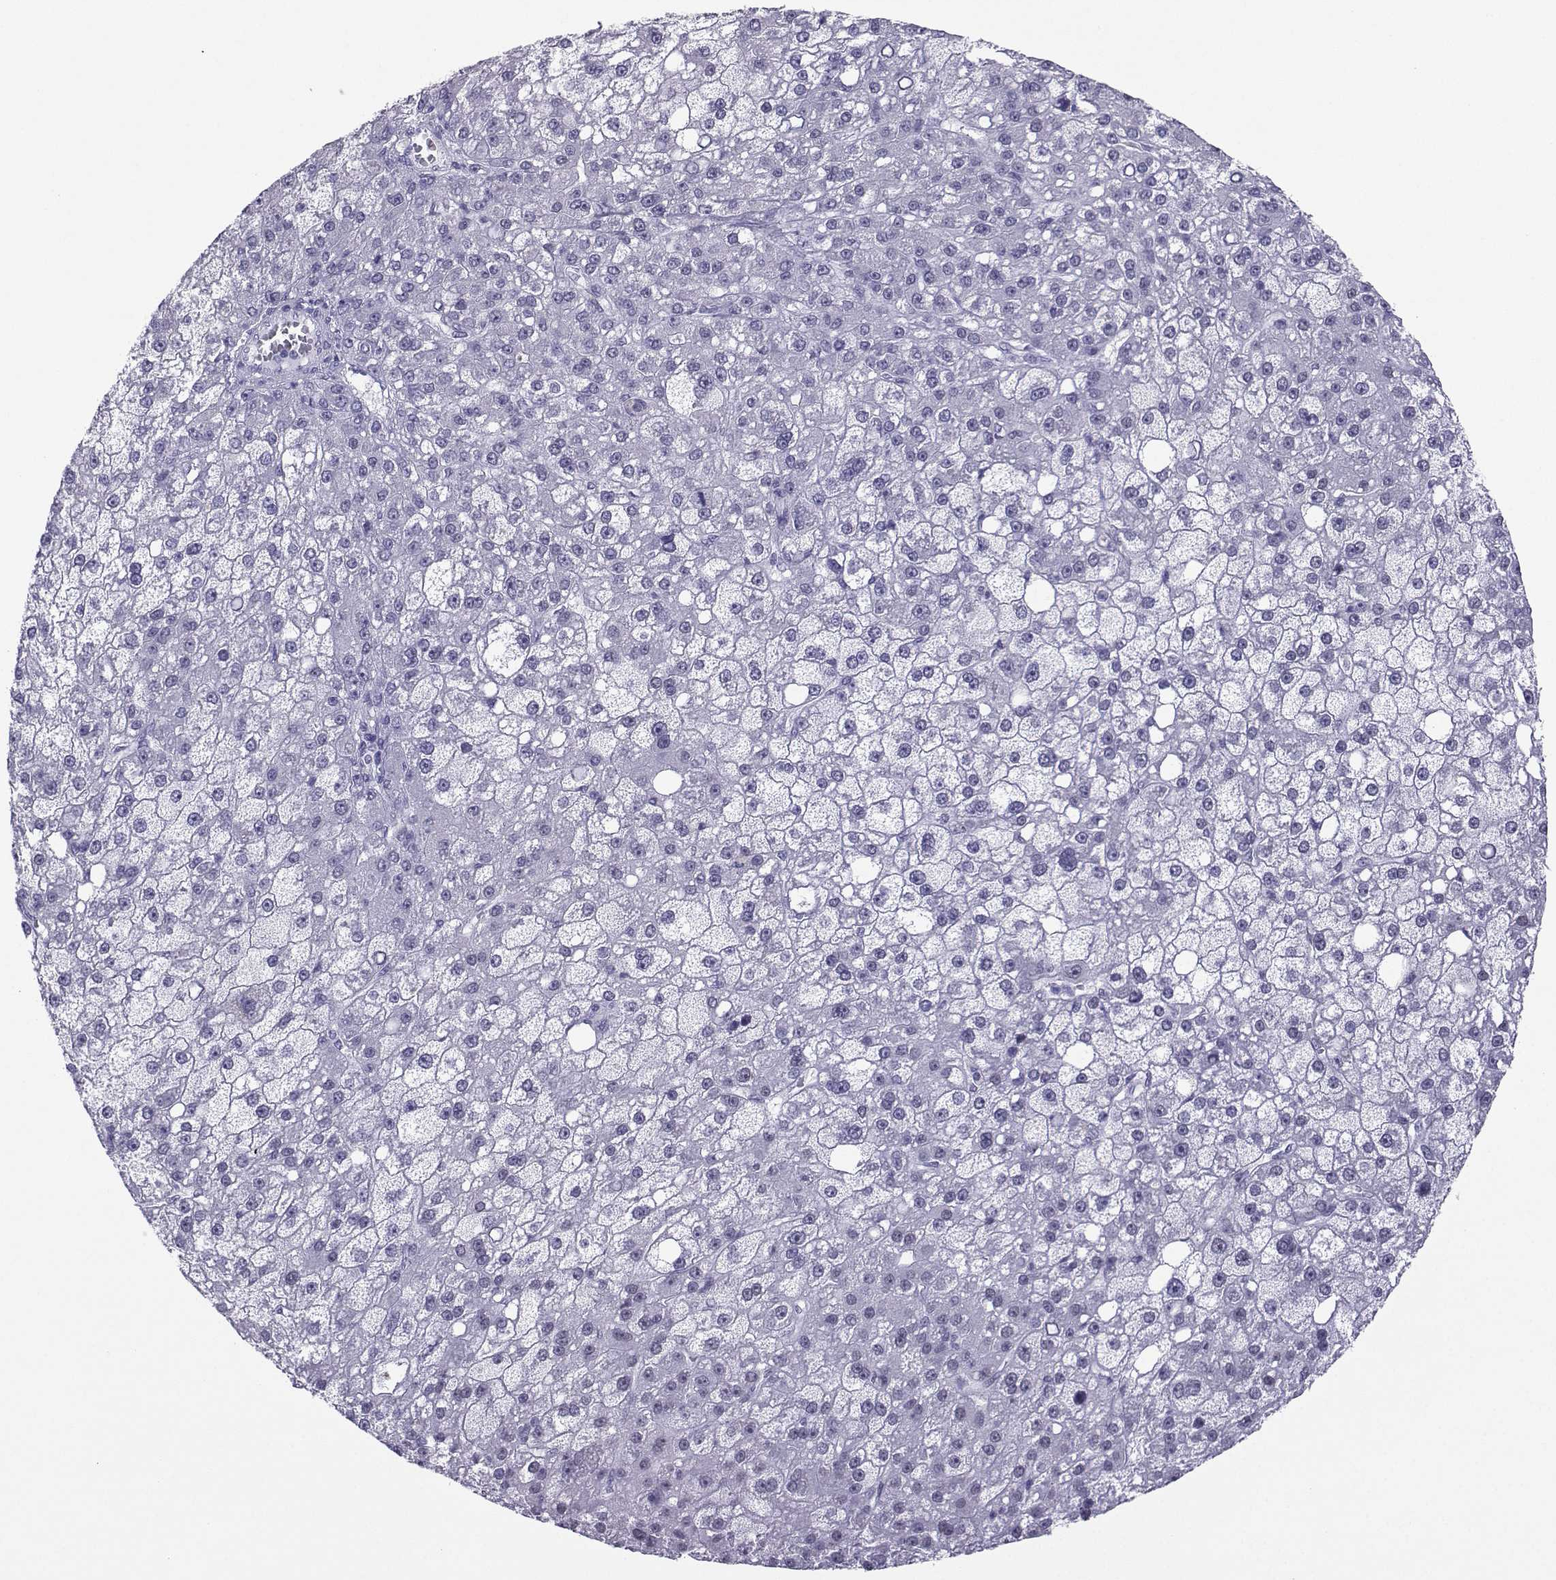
{"staining": {"intensity": "negative", "quantity": "none", "location": "none"}, "tissue": "liver cancer", "cell_type": "Tumor cells", "image_type": "cancer", "snomed": [{"axis": "morphology", "description": "Carcinoma, Hepatocellular, NOS"}, {"axis": "topography", "description": "Liver"}], "caption": "Human liver cancer stained for a protein using immunohistochemistry (IHC) reveals no positivity in tumor cells.", "gene": "LORICRIN", "patient": {"sex": "male", "age": 67}}